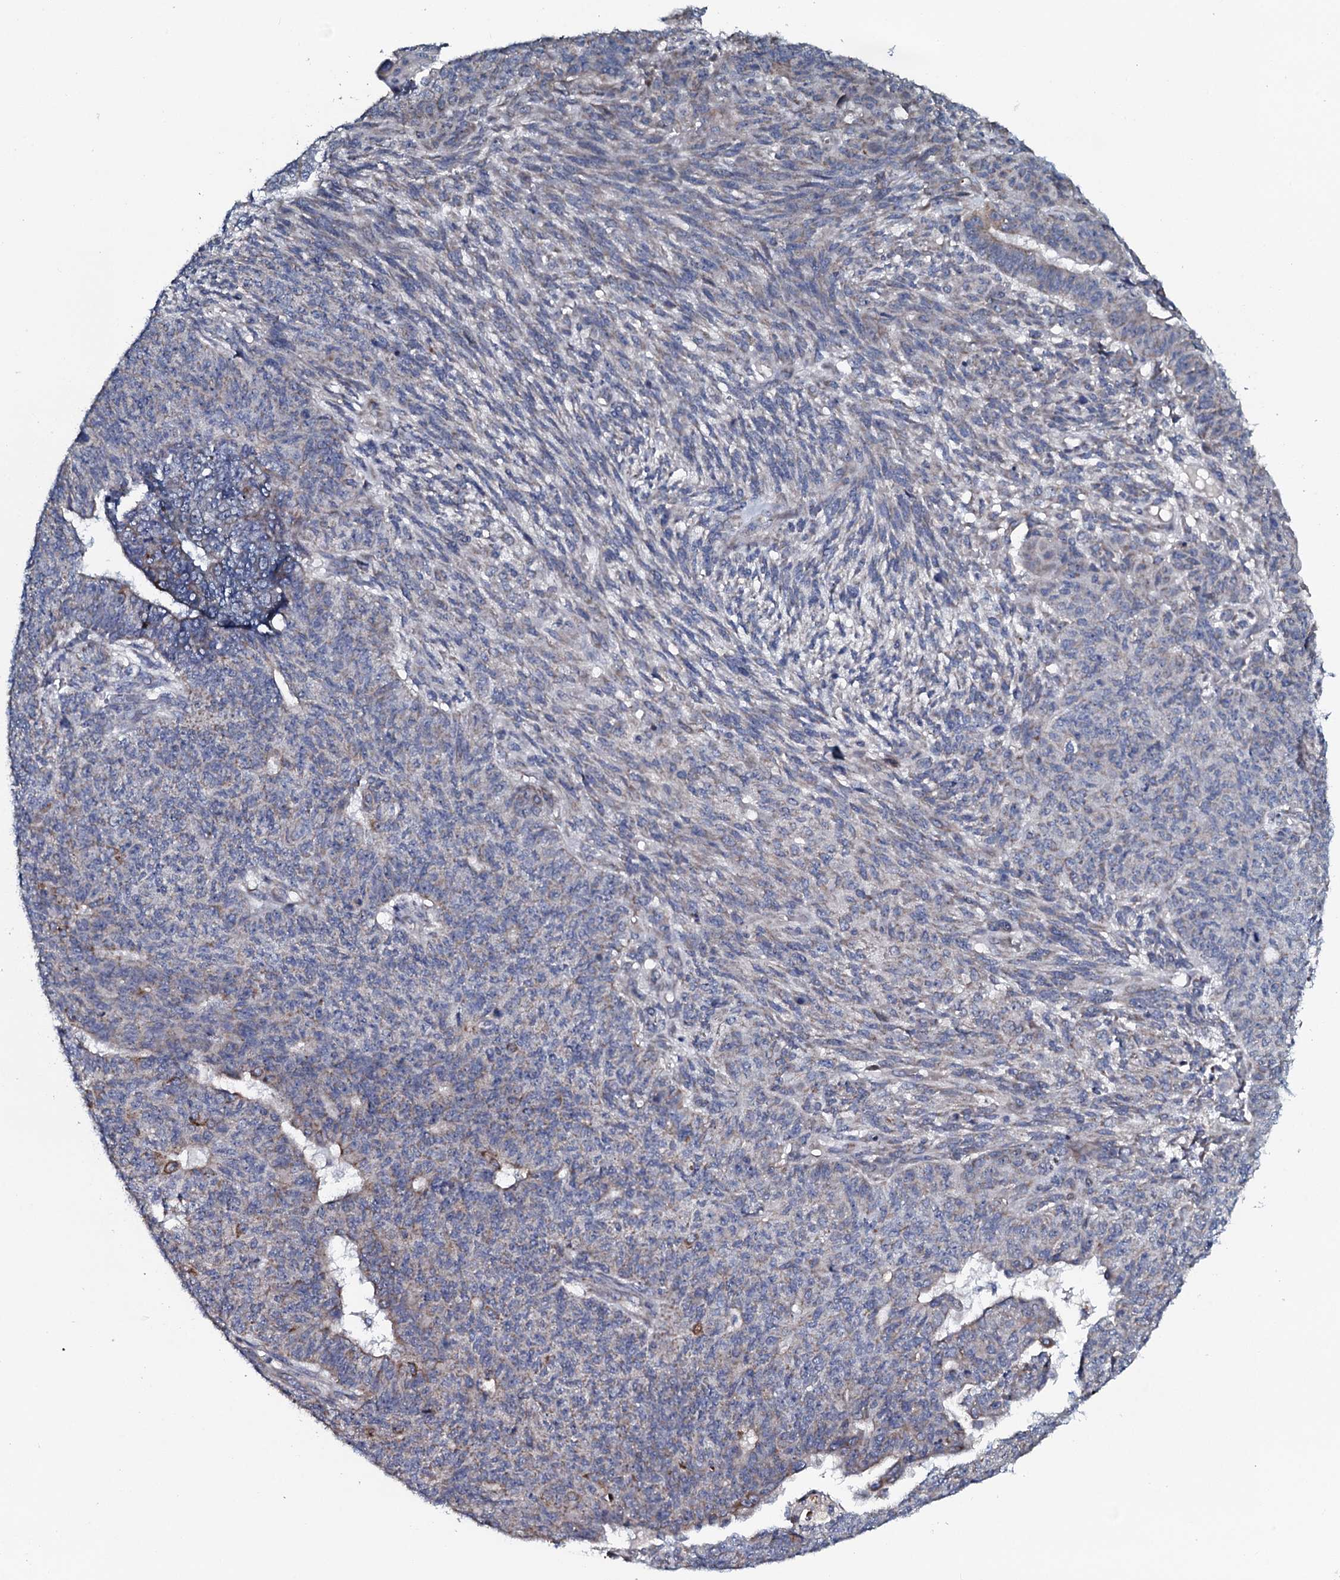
{"staining": {"intensity": "weak", "quantity": "<25%", "location": "cytoplasmic/membranous"}, "tissue": "endometrial cancer", "cell_type": "Tumor cells", "image_type": "cancer", "snomed": [{"axis": "morphology", "description": "Adenocarcinoma, NOS"}, {"axis": "topography", "description": "Endometrium"}], "caption": "IHC image of human adenocarcinoma (endometrial) stained for a protein (brown), which exhibits no expression in tumor cells.", "gene": "KCTD4", "patient": {"sex": "female", "age": 32}}